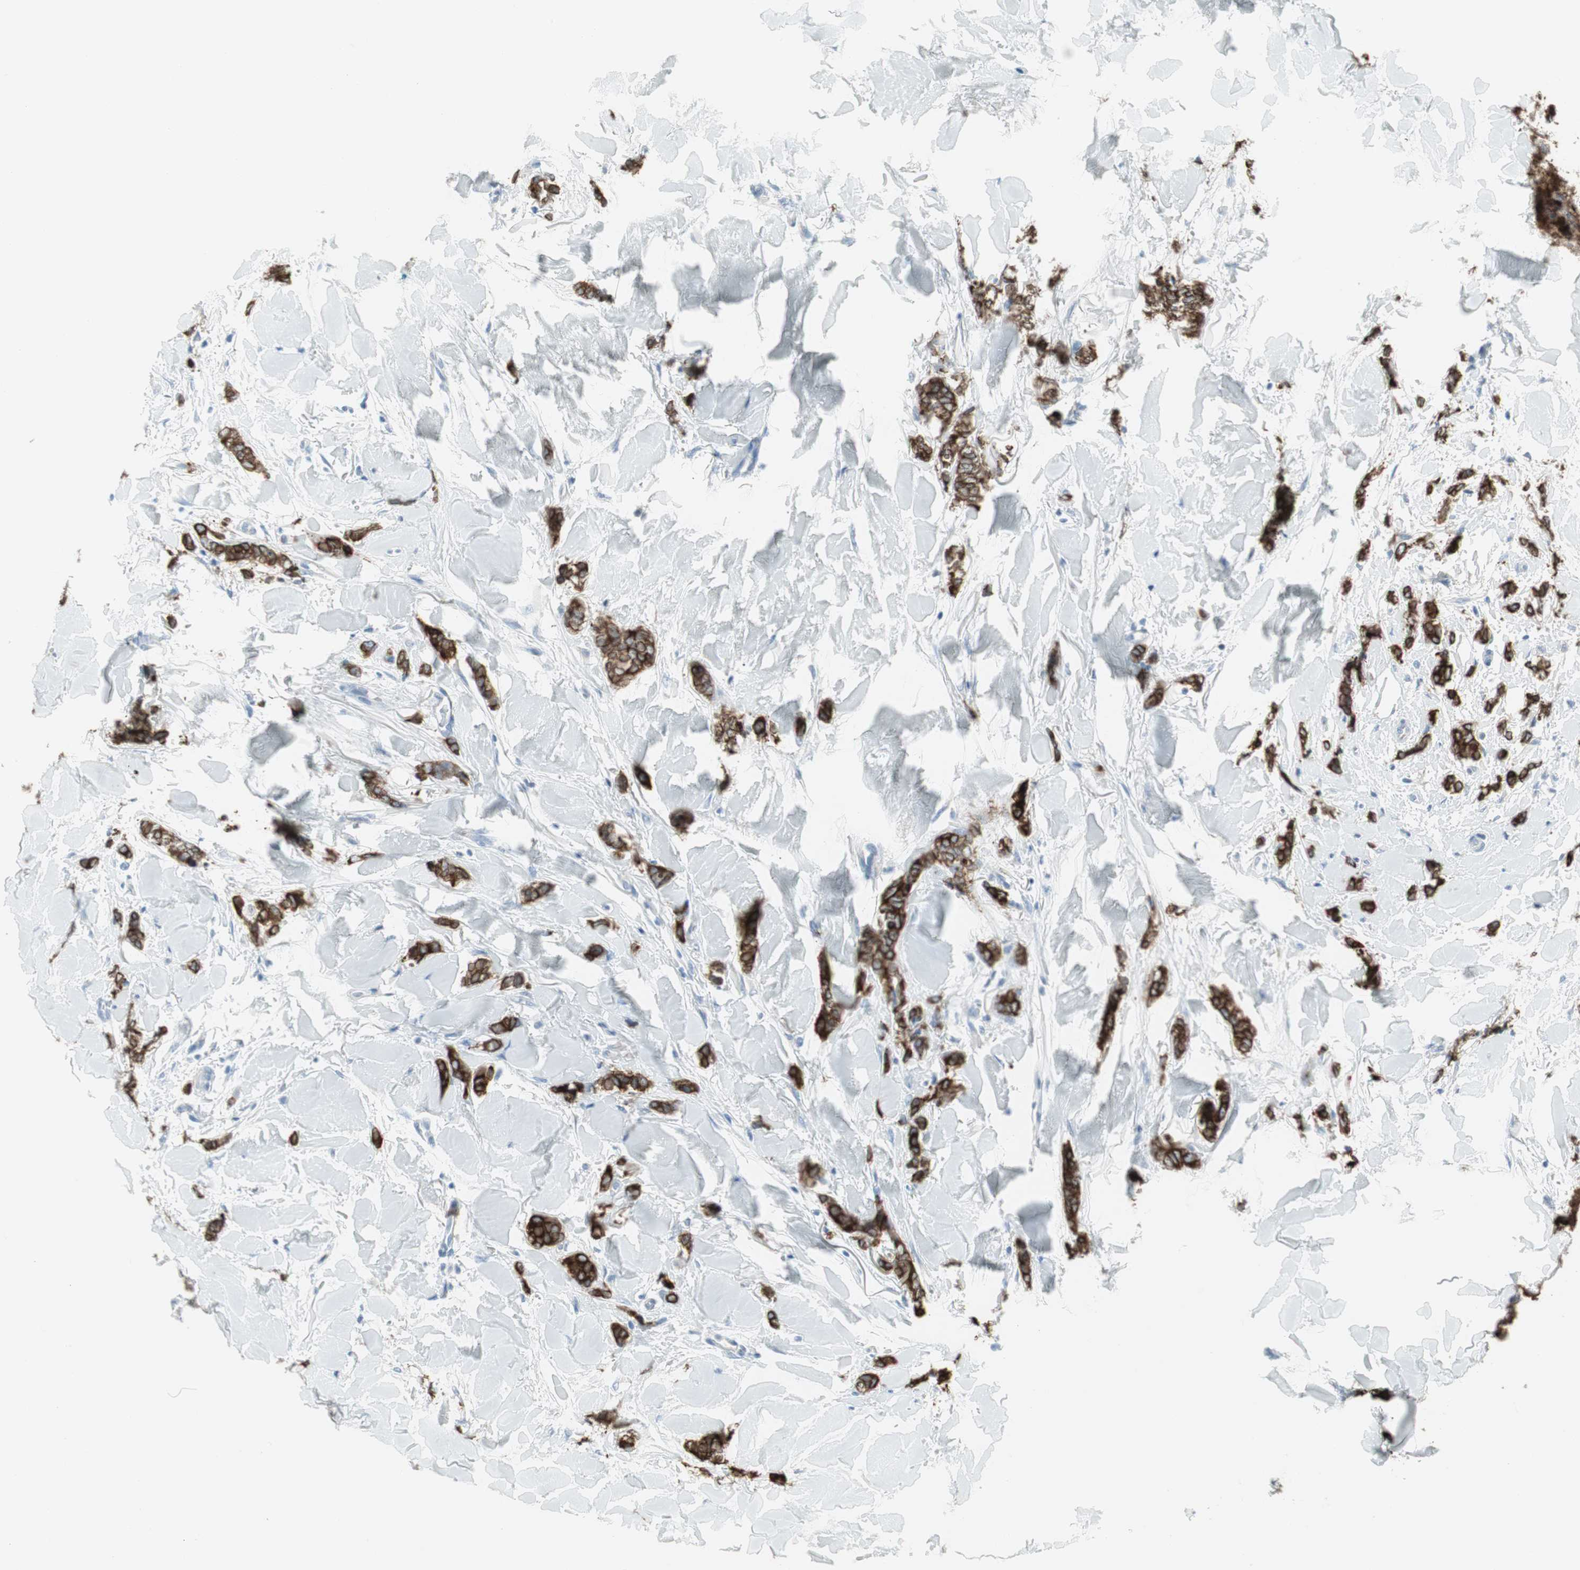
{"staining": {"intensity": "strong", "quantity": ">75%", "location": "cytoplasmic/membranous"}, "tissue": "breast cancer", "cell_type": "Tumor cells", "image_type": "cancer", "snomed": [{"axis": "morphology", "description": "Lobular carcinoma"}, {"axis": "topography", "description": "Skin"}, {"axis": "topography", "description": "Breast"}], "caption": "Tumor cells show high levels of strong cytoplasmic/membranous expression in approximately >75% of cells in human lobular carcinoma (breast).", "gene": "AGR2", "patient": {"sex": "female", "age": 46}}